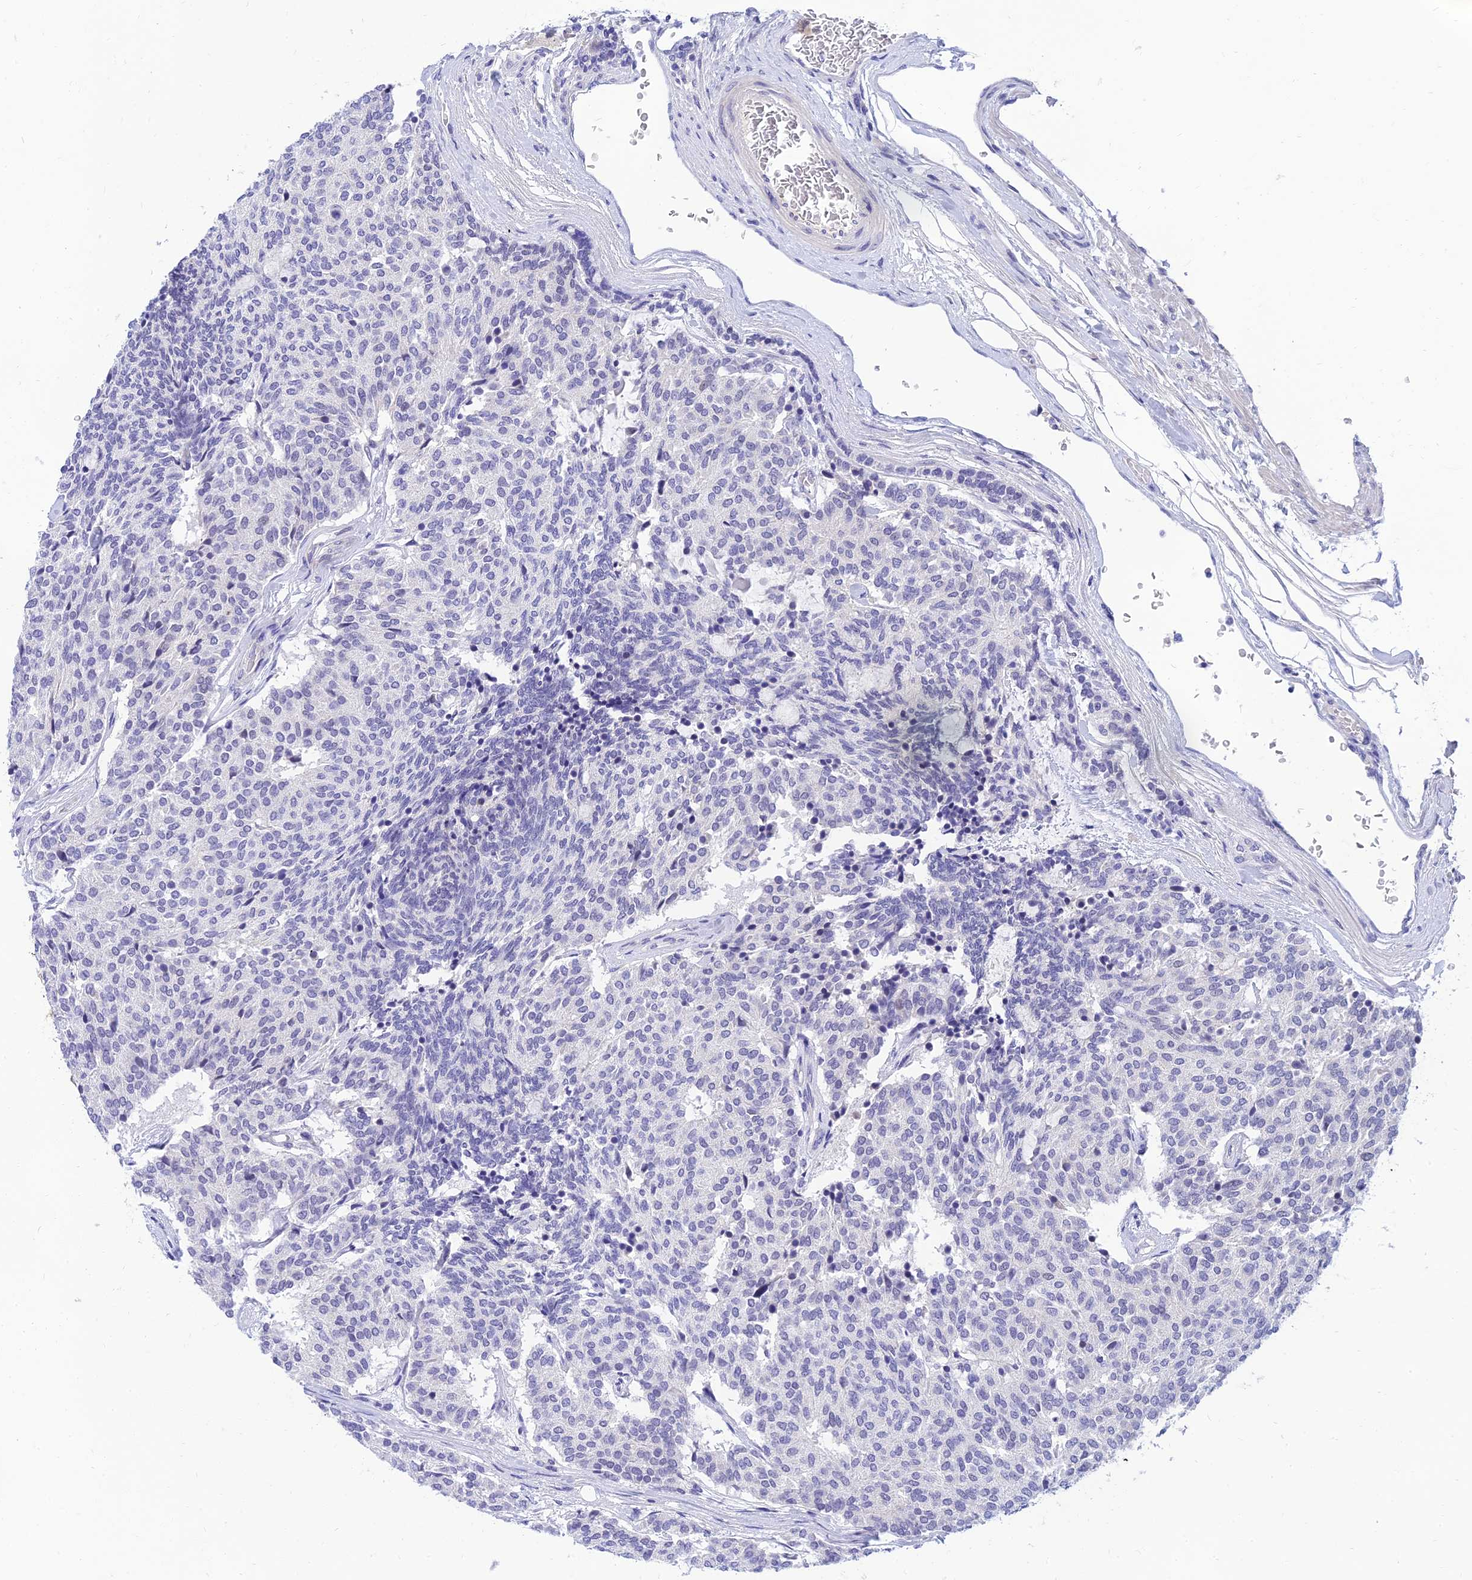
{"staining": {"intensity": "negative", "quantity": "none", "location": "none"}, "tissue": "carcinoid", "cell_type": "Tumor cells", "image_type": "cancer", "snomed": [{"axis": "morphology", "description": "Carcinoid, malignant, NOS"}, {"axis": "topography", "description": "Pancreas"}], "caption": "A high-resolution micrograph shows IHC staining of carcinoid, which shows no significant expression in tumor cells.", "gene": "TMEM161B", "patient": {"sex": "female", "age": 54}}